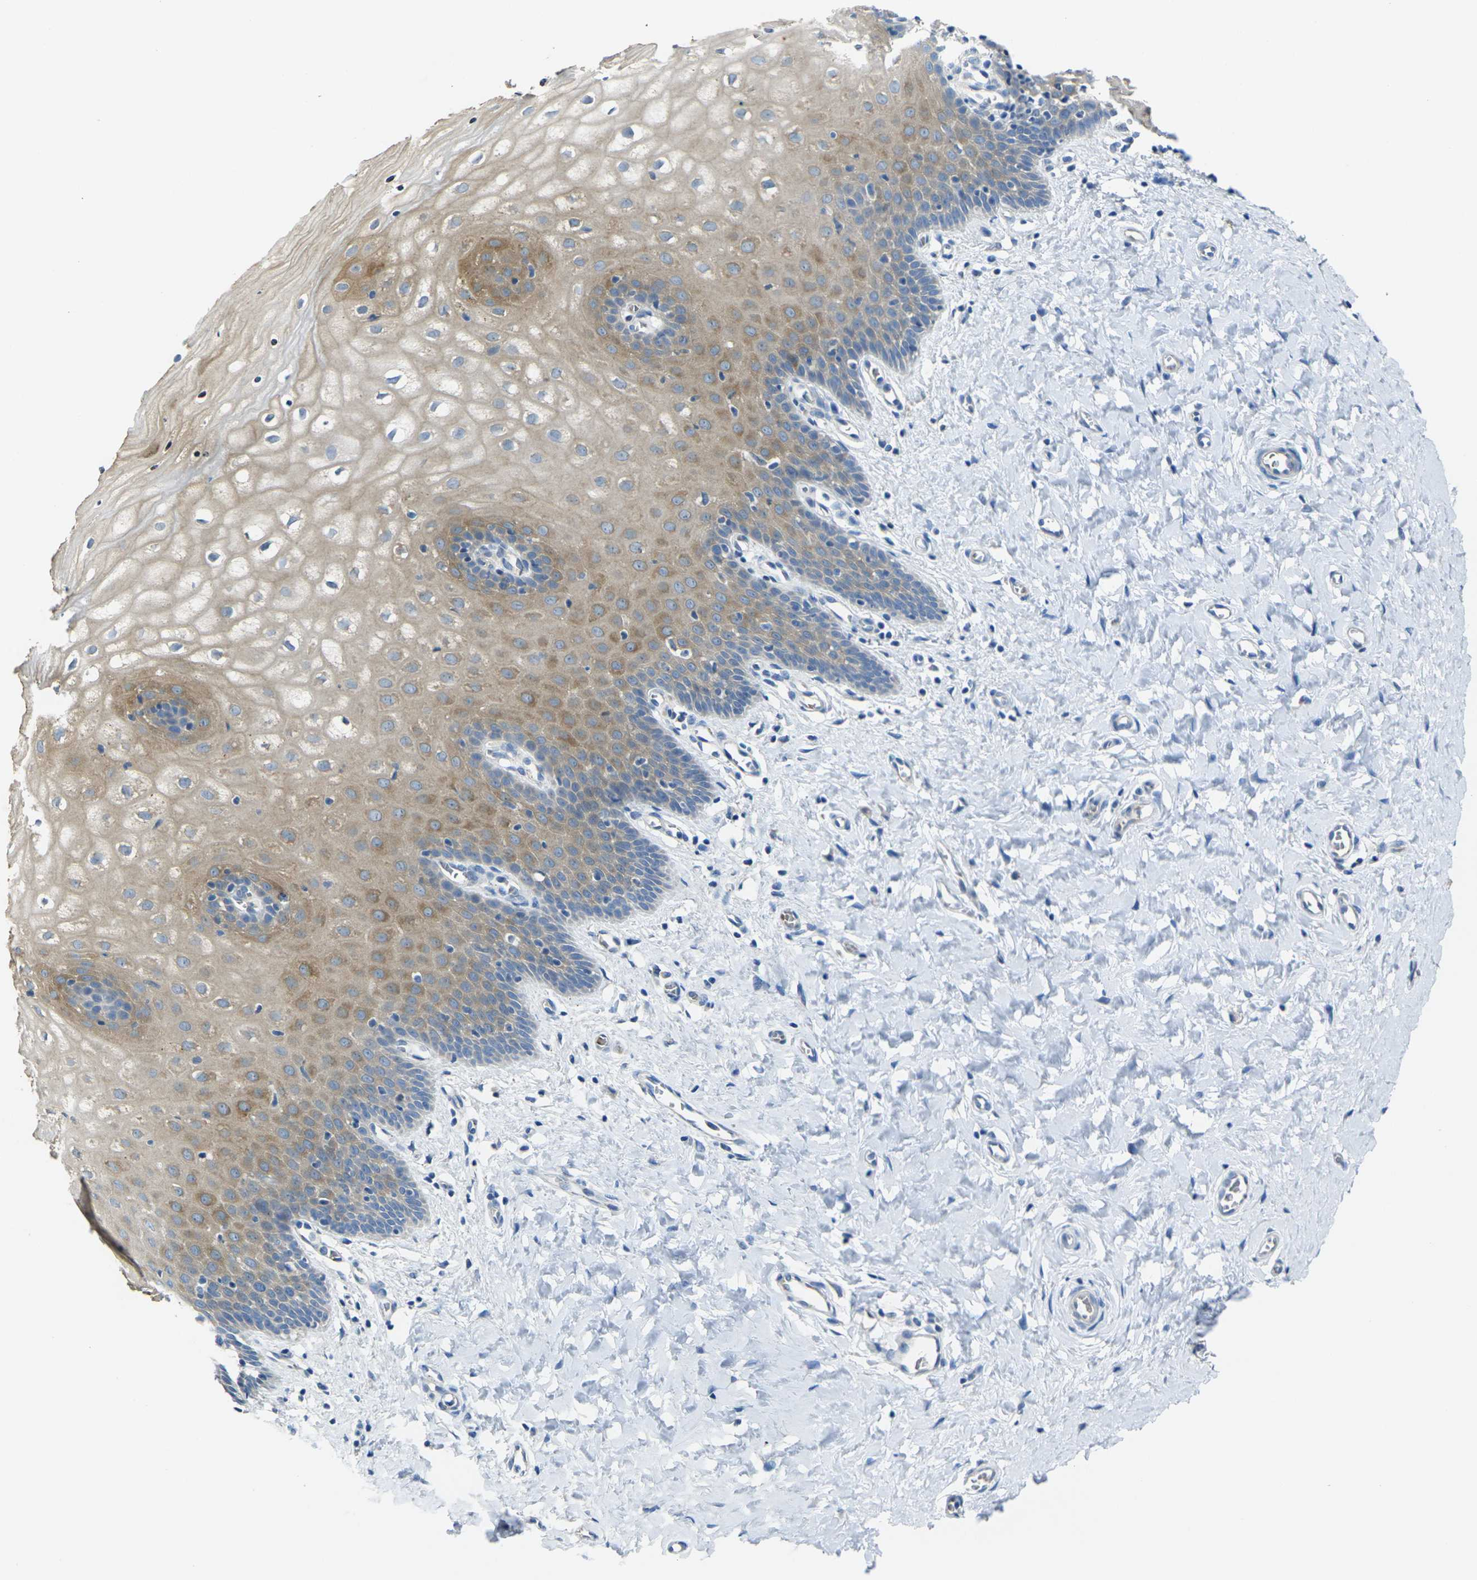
{"staining": {"intensity": "weak", "quantity": "25%-75%", "location": "cytoplasmic/membranous"}, "tissue": "cervix", "cell_type": "Glandular cells", "image_type": "normal", "snomed": [{"axis": "morphology", "description": "Normal tissue, NOS"}, {"axis": "topography", "description": "Cervix"}], "caption": "DAB immunohistochemical staining of normal cervix displays weak cytoplasmic/membranous protein positivity in about 25%-75% of glandular cells. The staining was performed using DAB, with brown indicating positive protein expression. Nuclei are stained blue with hematoxylin.", "gene": "GNA12", "patient": {"sex": "female", "age": 55}}